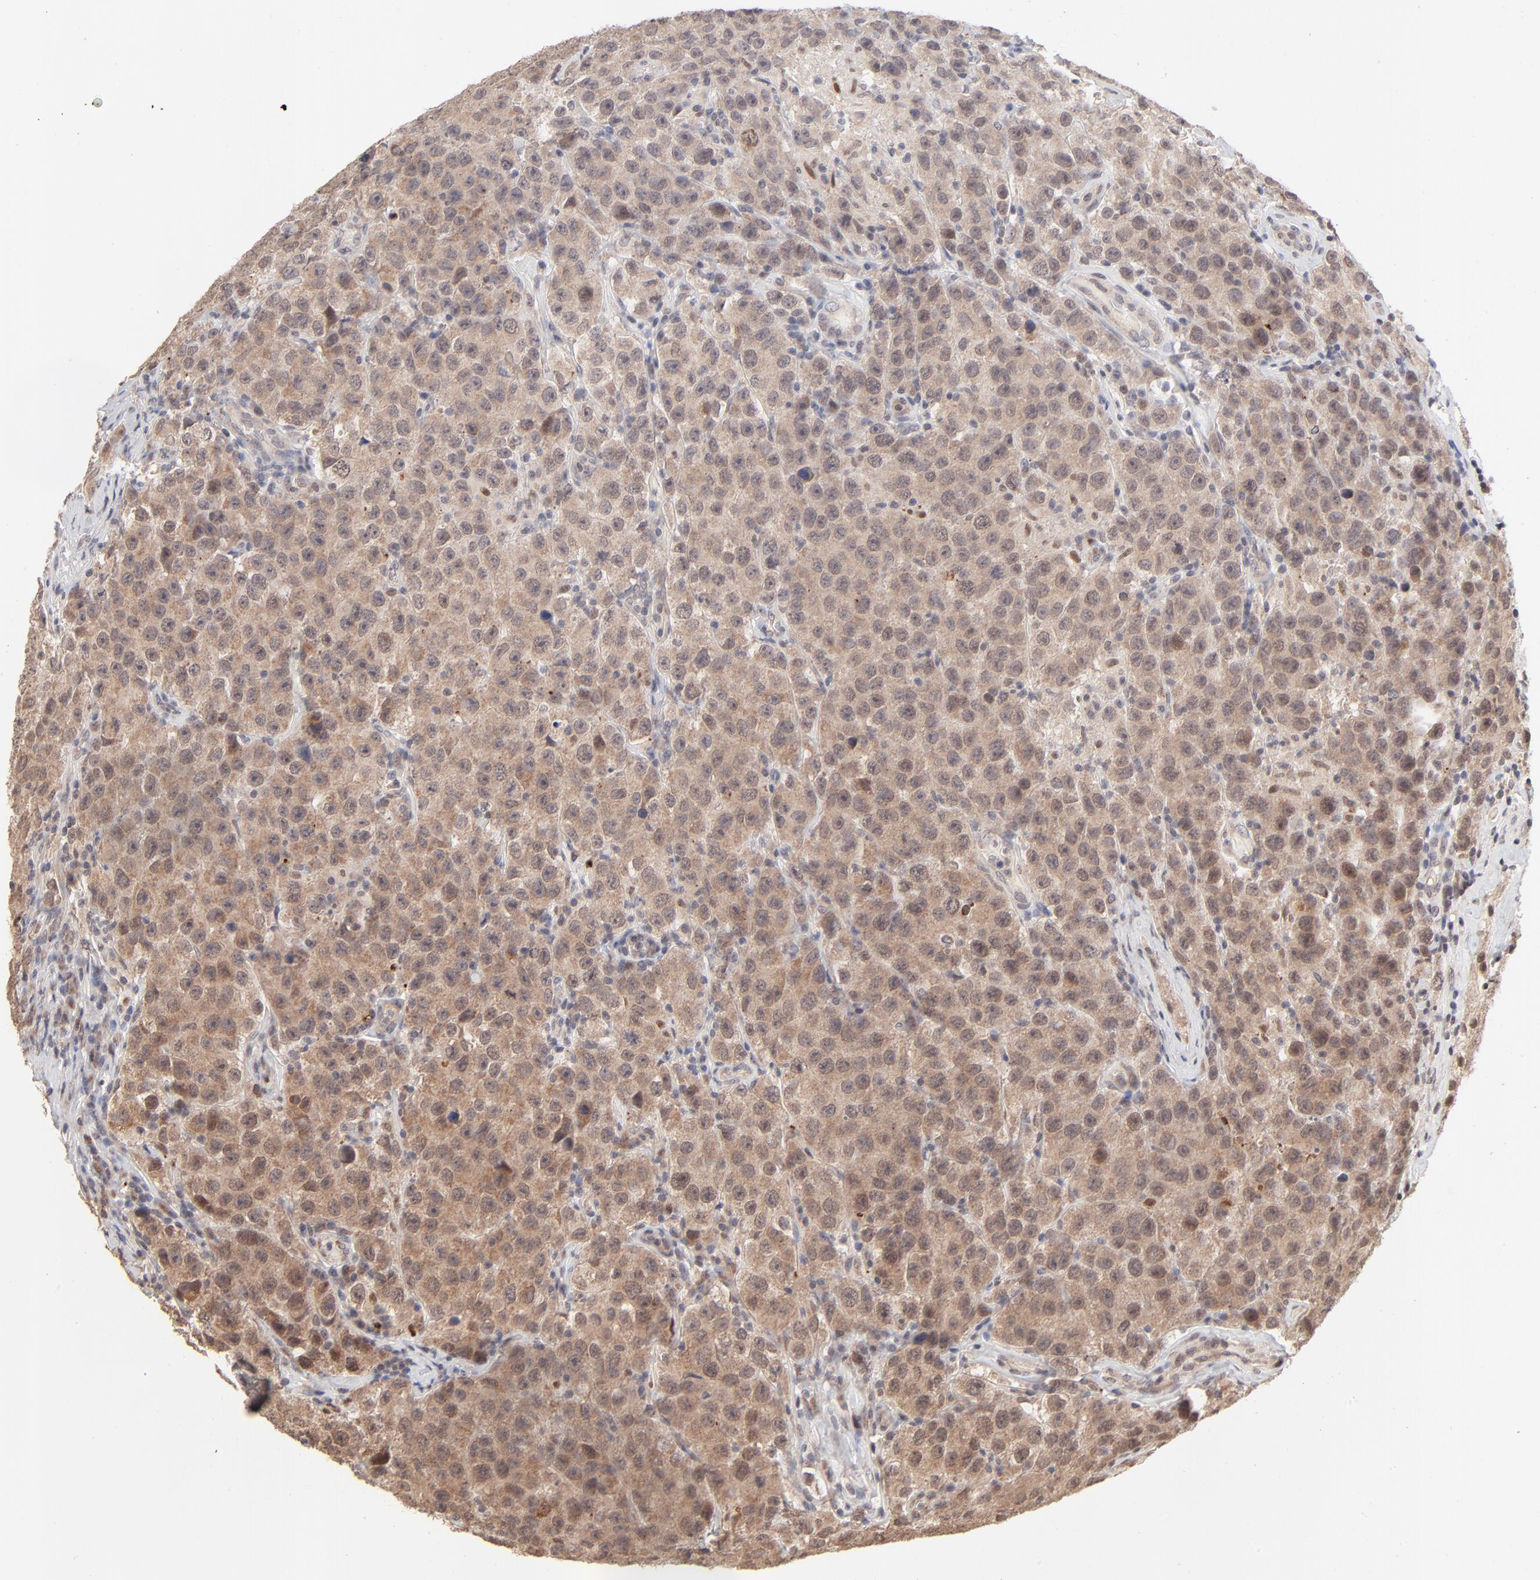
{"staining": {"intensity": "moderate", "quantity": ">75%", "location": "cytoplasmic/membranous"}, "tissue": "testis cancer", "cell_type": "Tumor cells", "image_type": "cancer", "snomed": [{"axis": "morphology", "description": "Seminoma, NOS"}, {"axis": "topography", "description": "Testis"}], "caption": "This is an image of IHC staining of testis cancer (seminoma), which shows moderate positivity in the cytoplasmic/membranous of tumor cells.", "gene": "MSL2", "patient": {"sex": "male", "age": 52}}